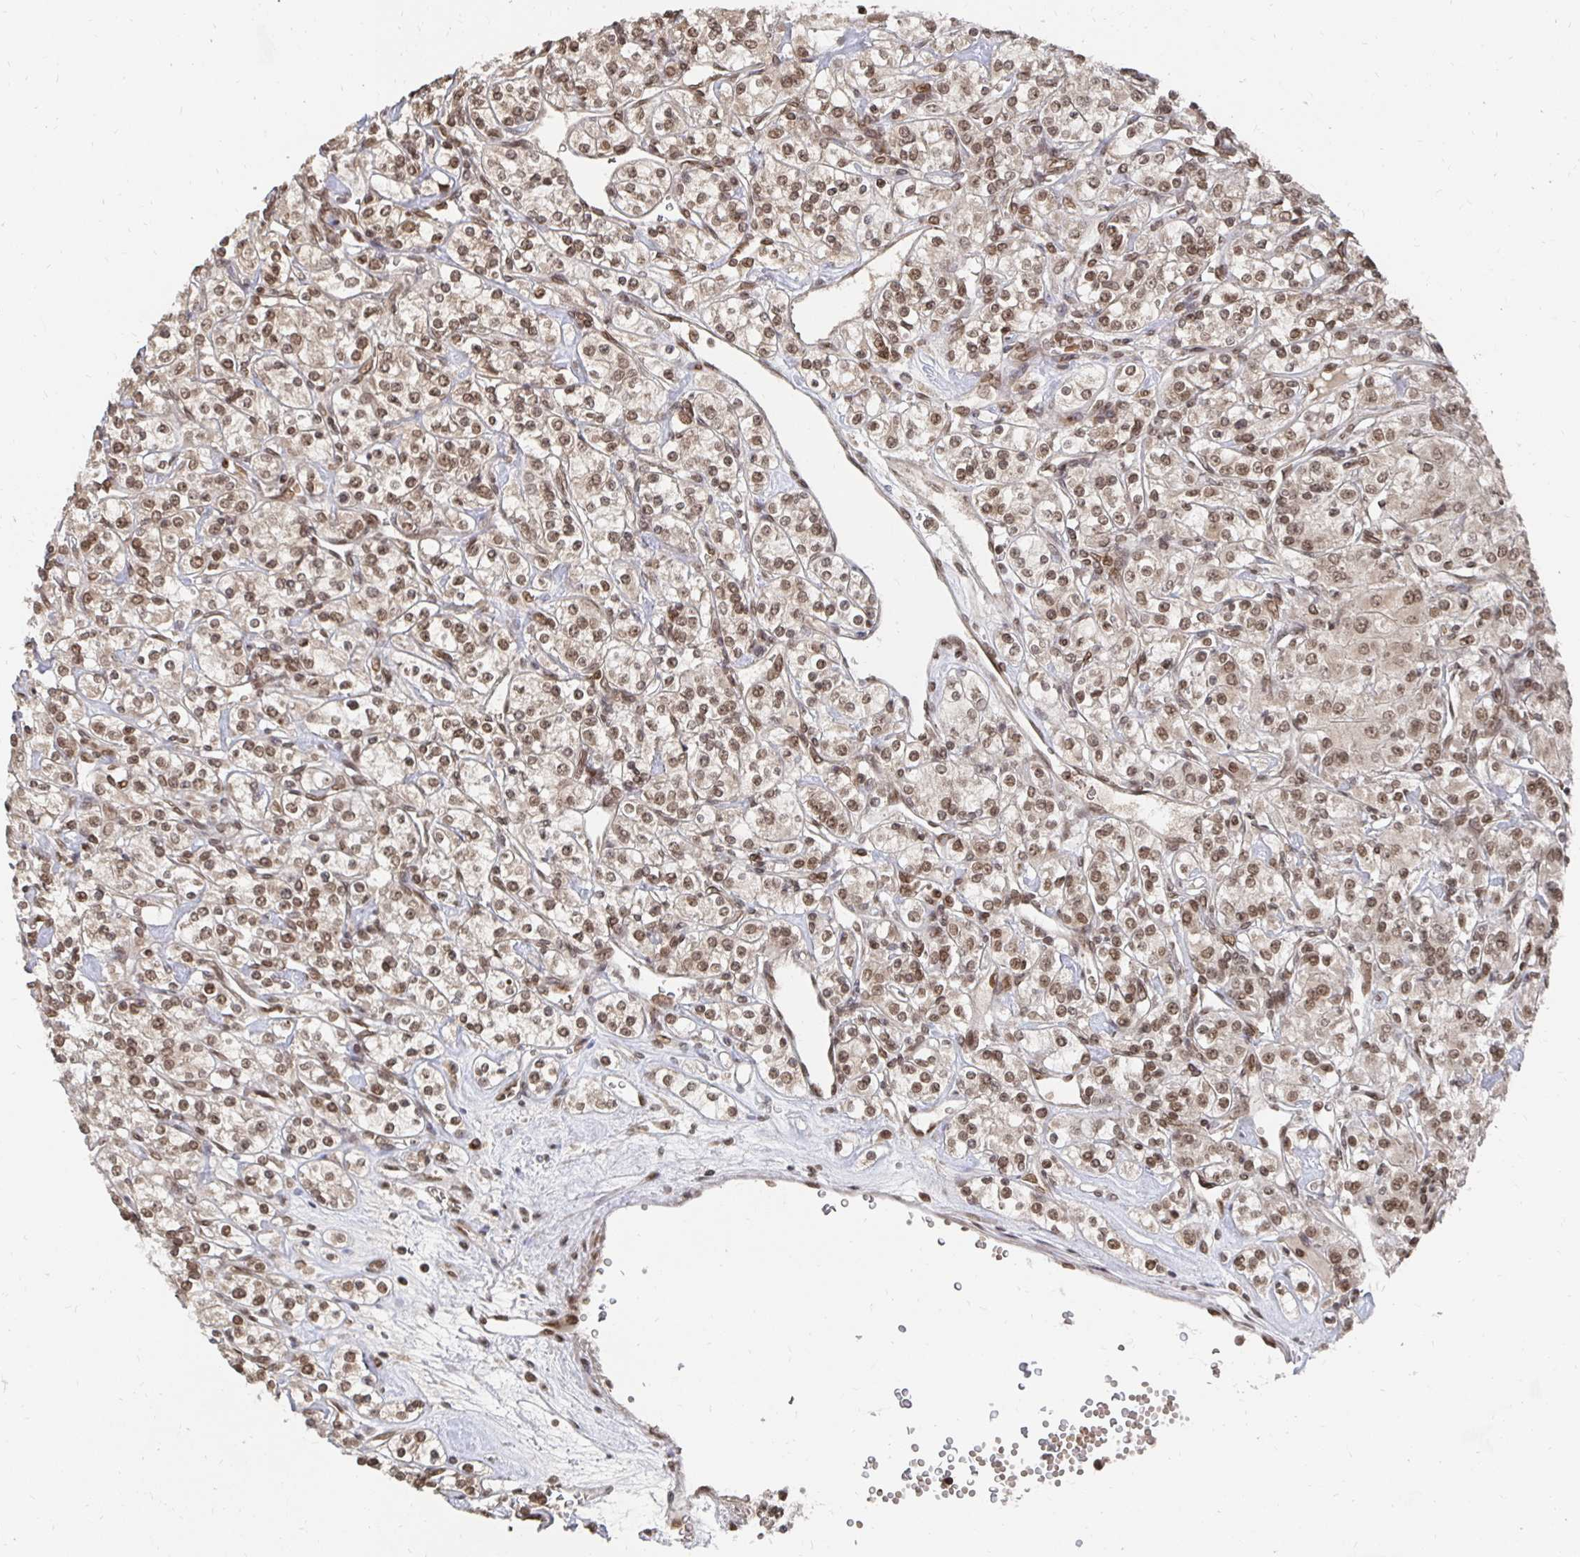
{"staining": {"intensity": "moderate", "quantity": ">75%", "location": "nuclear"}, "tissue": "renal cancer", "cell_type": "Tumor cells", "image_type": "cancer", "snomed": [{"axis": "morphology", "description": "Adenocarcinoma, NOS"}, {"axis": "topography", "description": "Kidney"}], "caption": "High-magnification brightfield microscopy of renal cancer stained with DAB (3,3'-diaminobenzidine) (brown) and counterstained with hematoxylin (blue). tumor cells exhibit moderate nuclear expression is present in approximately>75% of cells.", "gene": "GTF3C6", "patient": {"sex": "male", "age": 77}}